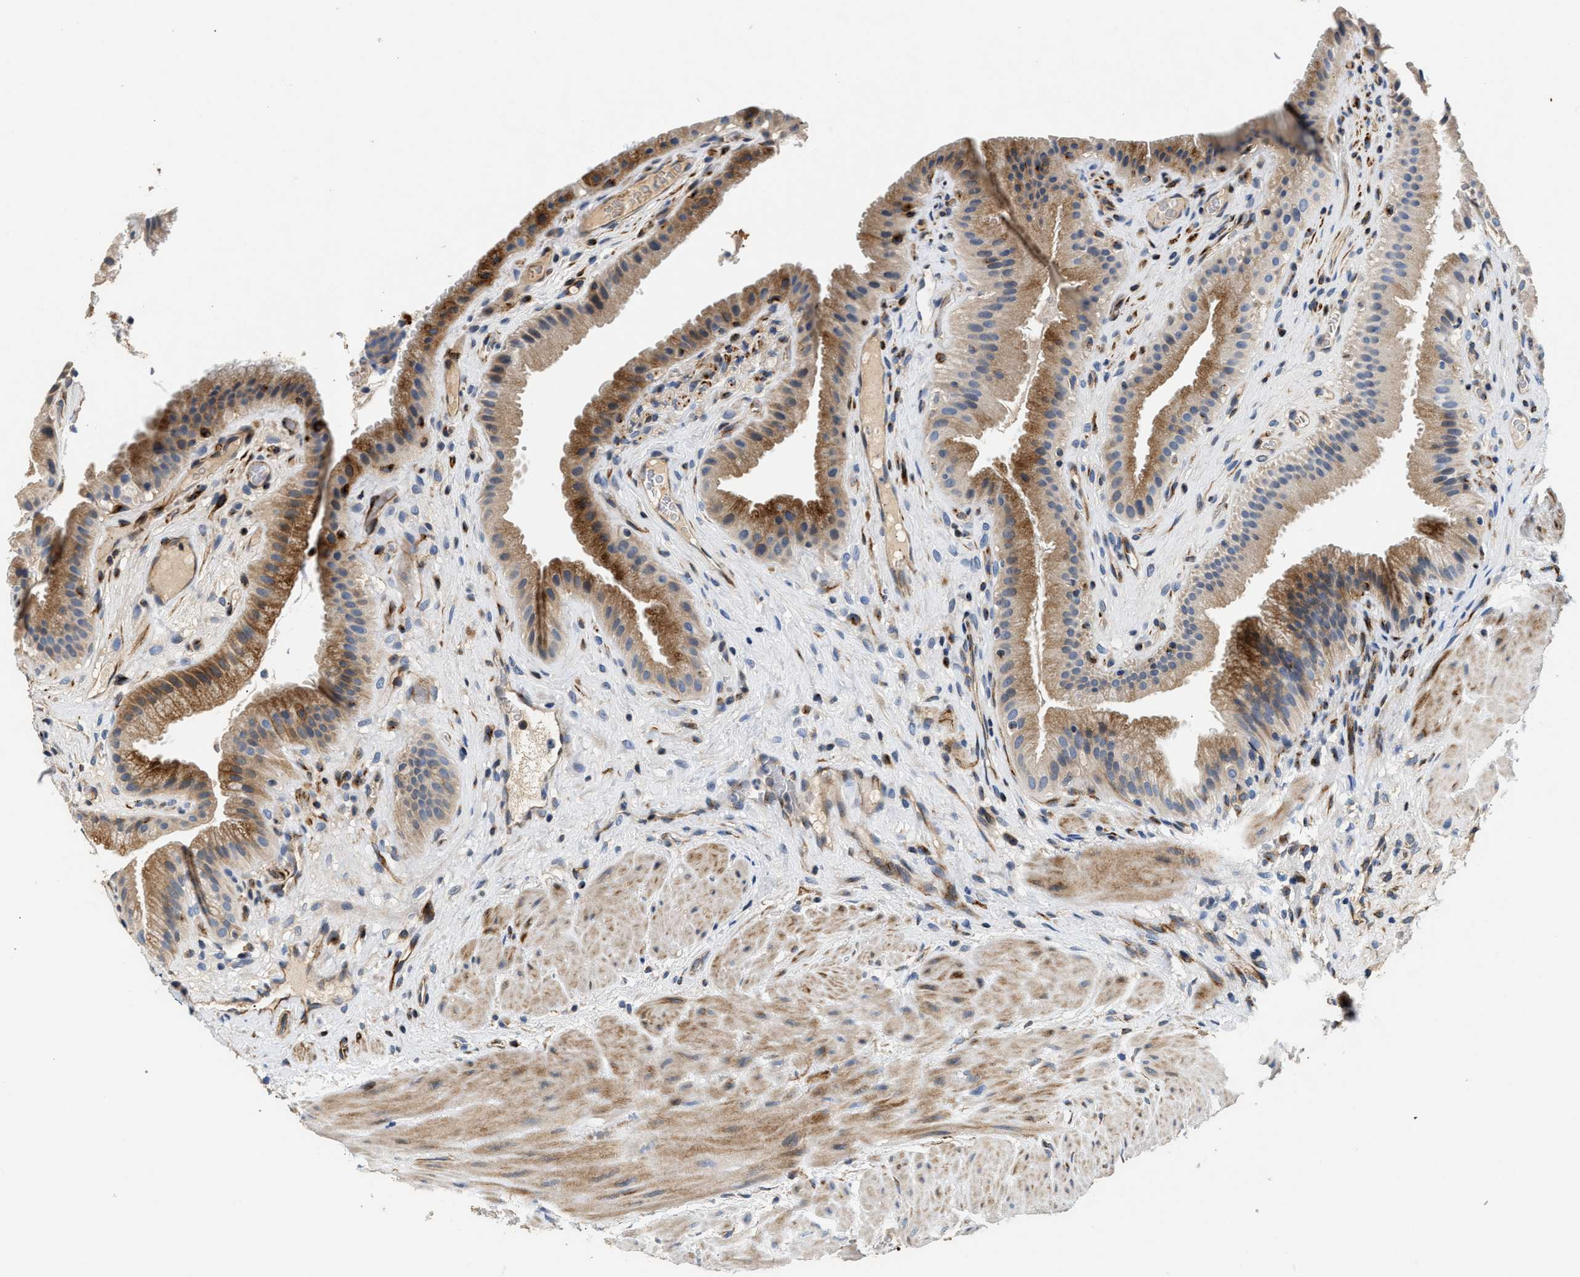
{"staining": {"intensity": "moderate", "quantity": ">75%", "location": "cytoplasmic/membranous"}, "tissue": "gallbladder", "cell_type": "Glandular cells", "image_type": "normal", "snomed": [{"axis": "morphology", "description": "Normal tissue, NOS"}, {"axis": "topography", "description": "Gallbladder"}], "caption": "Normal gallbladder exhibits moderate cytoplasmic/membranous expression in approximately >75% of glandular cells, visualized by immunohistochemistry.", "gene": "IL17RC", "patient": {"sex": "male", "age": 49}}